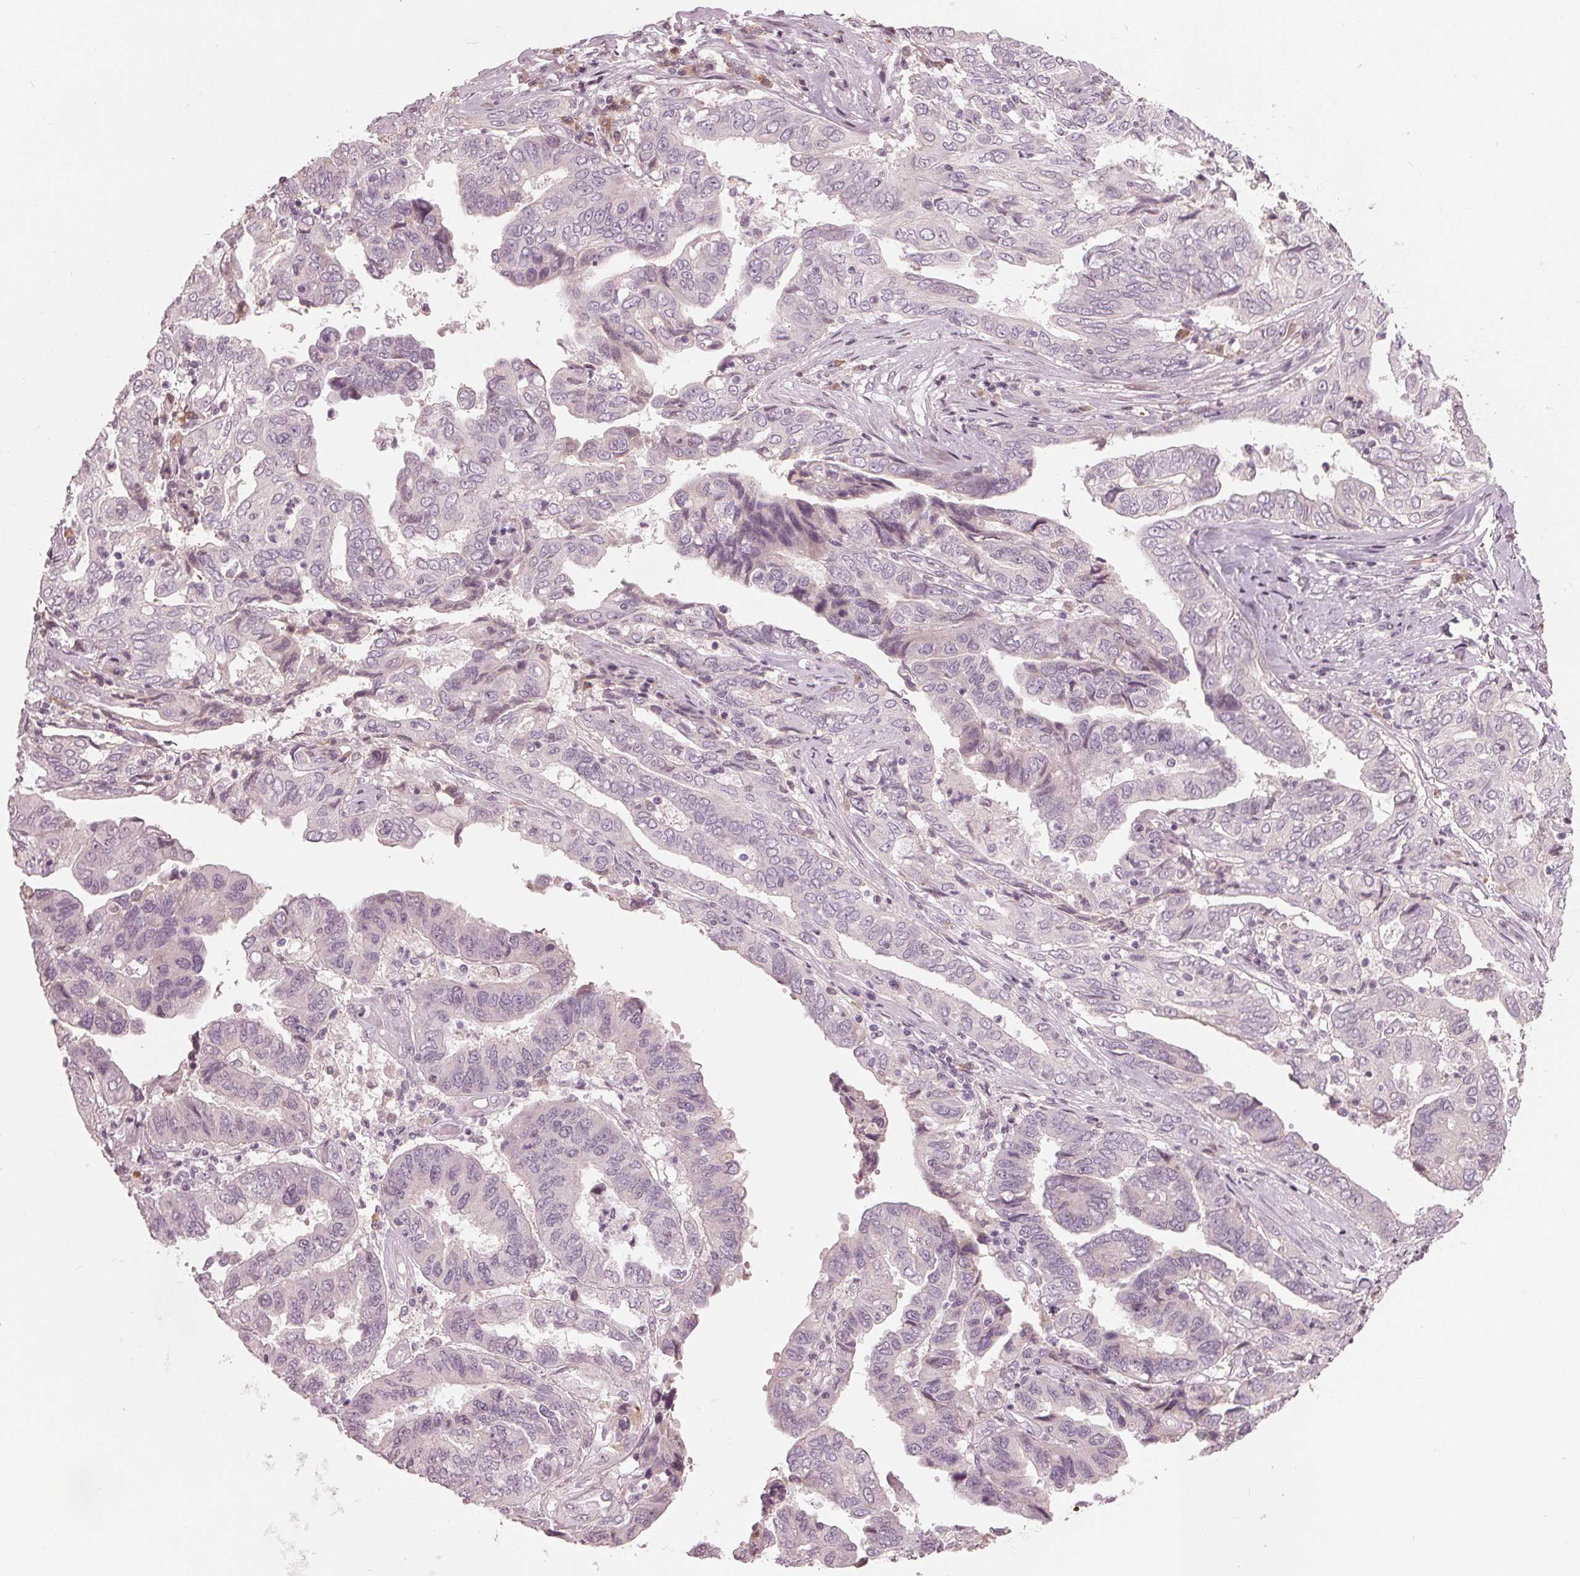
{"staining": {"intensity": "negative", "quantity": "none", "location": "none"}, "tissue": "ovarian cancer", "cell_type": "Tumor cells", "image_type": "cancer", "snomed": [{"axis": "morphology", "description": "Cystadenocarcinoma, serous, NOS"}, {"axis": "topography", "description": "Ovary"}], "caption": "IHC histopathology image of ovarian serous cystadenocarcinoma stained for a protein (brown), which reveals no positivity in tumor cells. Brightfield microscopy of immunohistochemistry stained with DAB (brown) and hematoxylin (blue), captured at high magnification.", "gene": "CXCL16", "patient": {"sex": "female", "age": 79}}